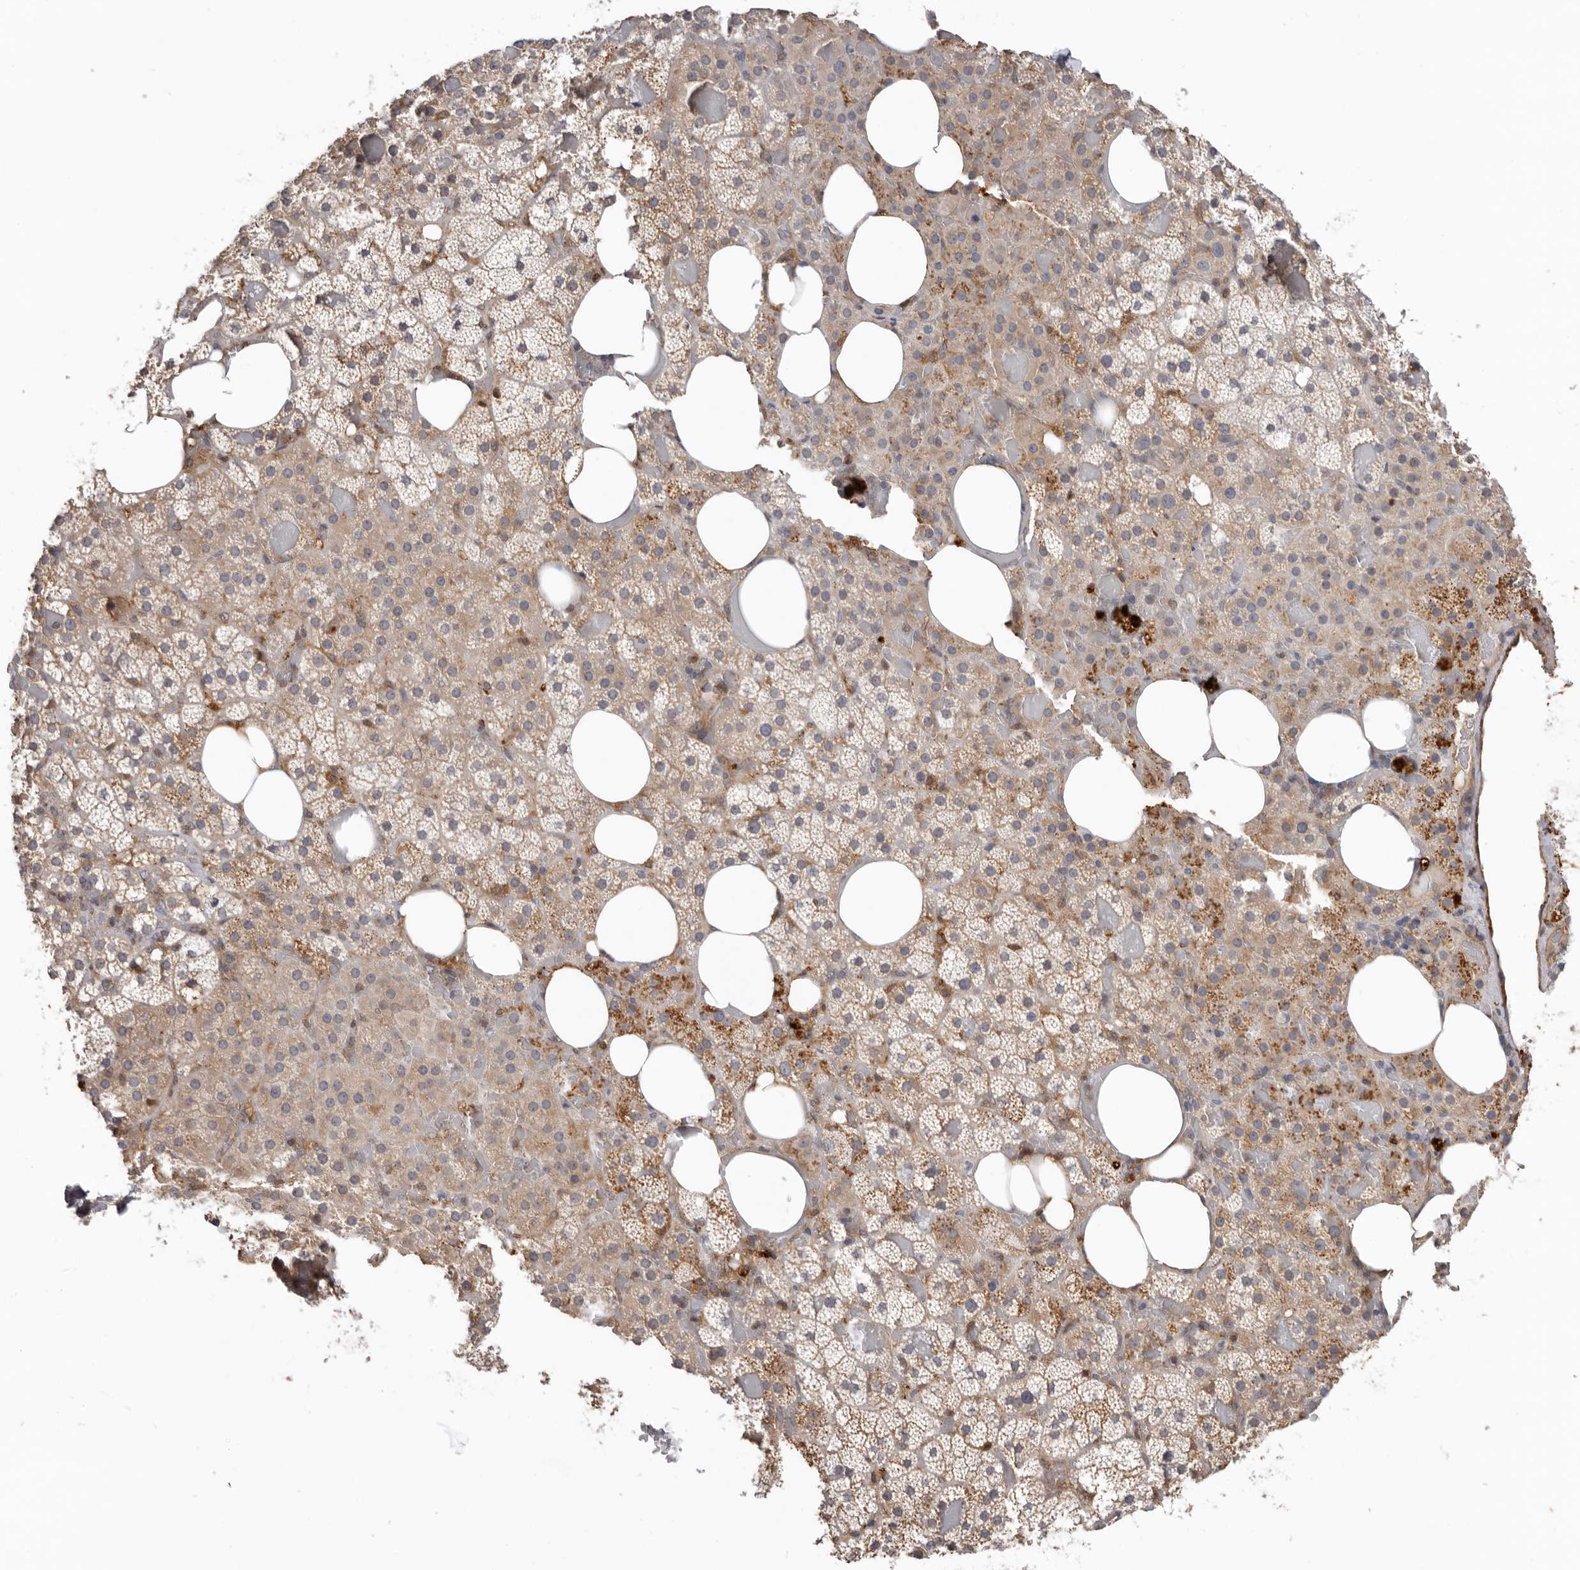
{"staining": {"intensity": "weak", "quantity": "25%-75%", "location": "cytoplasmic/membranous"}, "tissue": "adrenal gland", "cell_type": "Glandular cells", "image_type": "normal", "snomed": [{"axis": "morphology", "description": "Normal tissue, NOS"}, {"axis": "topography", "description": "Adrenal gland"}], "caption": "High-magnification brightfield microscopy of unremarkable adrenal gland stained with DAB (3,3'-diaminobenzidine) (brown) and counterstained with hematoxylin (blue). glandular cells exhibit weak cytoplasmic/membranous staining is seen in approximately25%-75% of cells.", "gene": "CDCA8", "patient": {"sex": "female", "age": 59}}